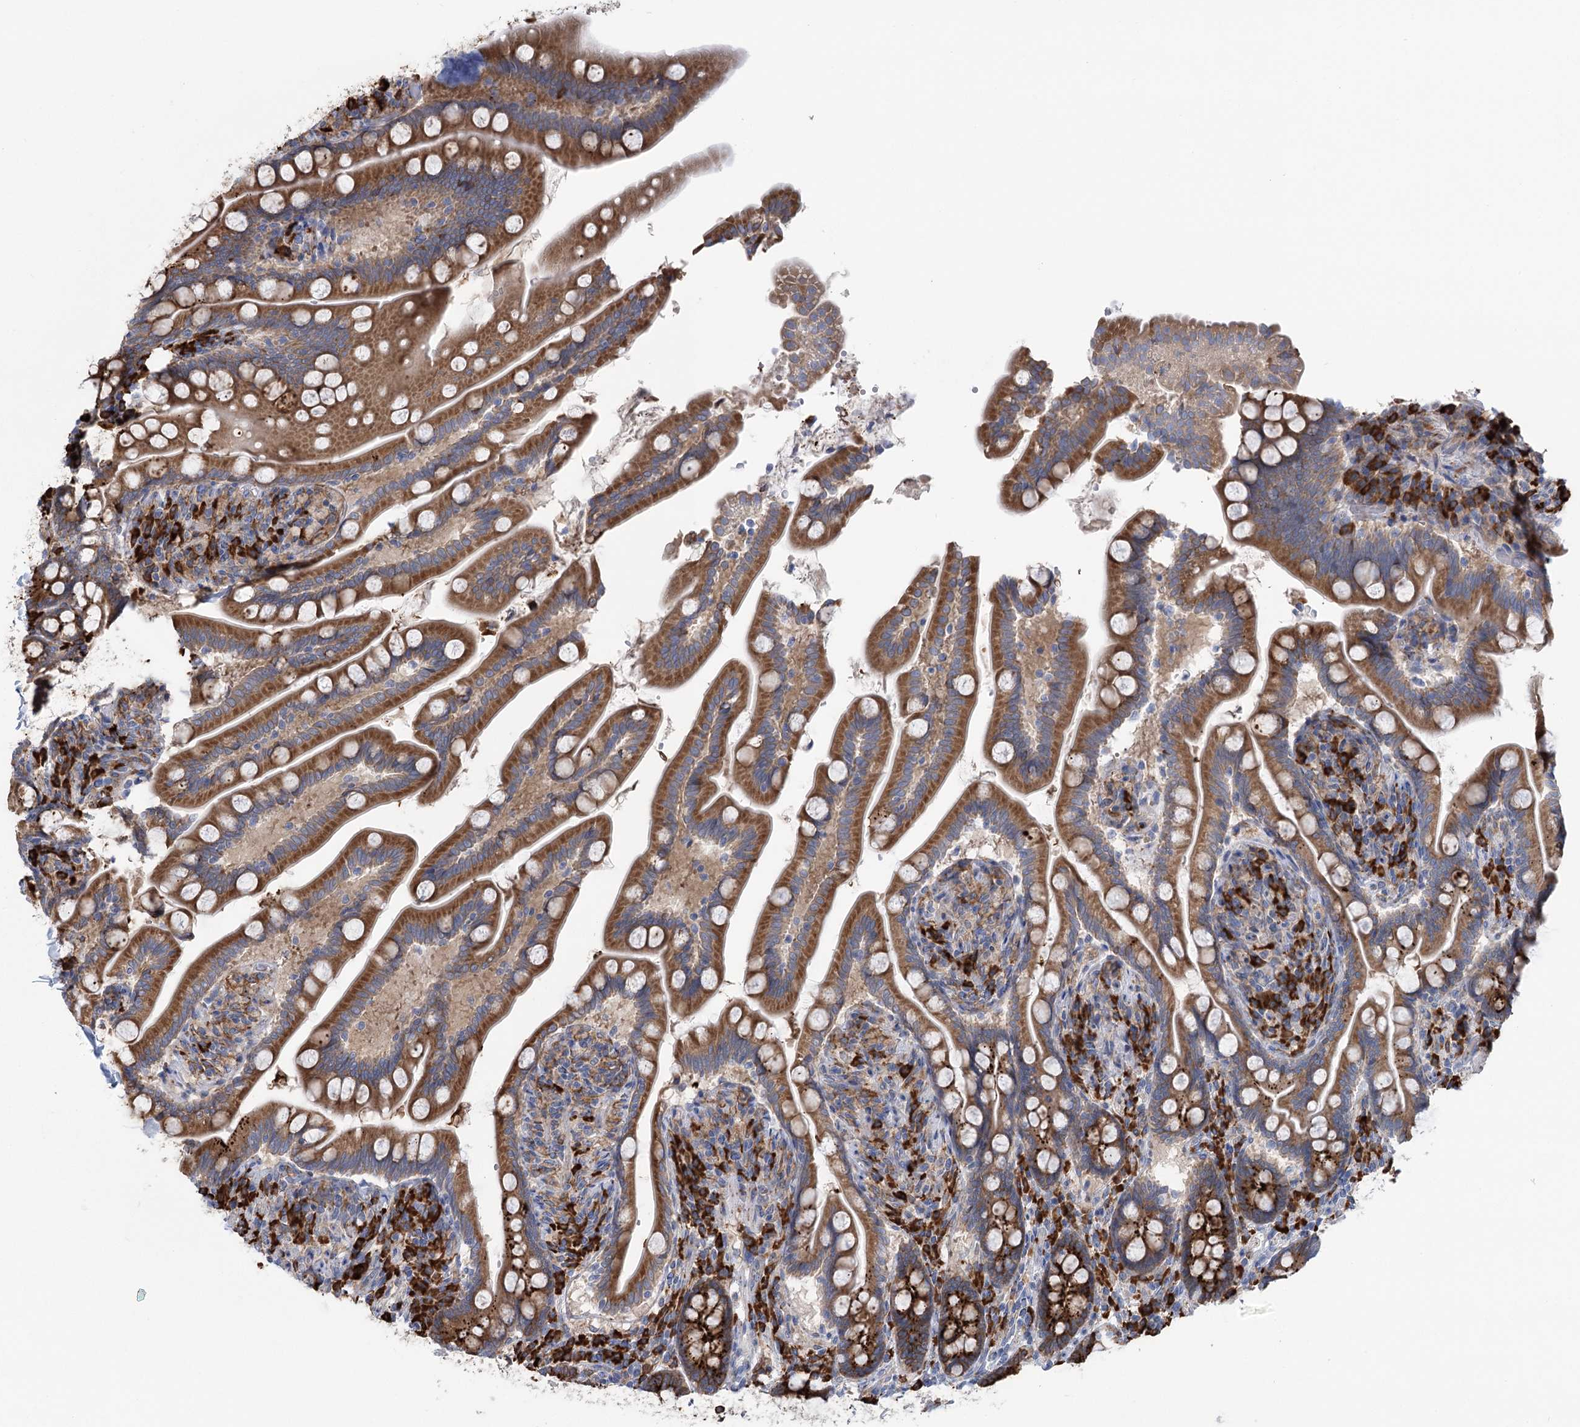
{"staining": {"intensity": "strong", "quantity": ">75%", "location": "cytoplasmic/membranous"}, "tissue": "small intestine", "cell_type": "Glandular cells", "image_type": "normal", "snomed": [{"axis": "morphology", "description": "Normal tissue, NOS"}, {"axis": "topography", "description": "Small intestine"}], "caption": "A brown stain shows strong cytoplasmic/membranous staining of a protein in glandular cells of normal small intestine.", "gene": "METTL24", "patient": {"sex": "female", "age": 64}}